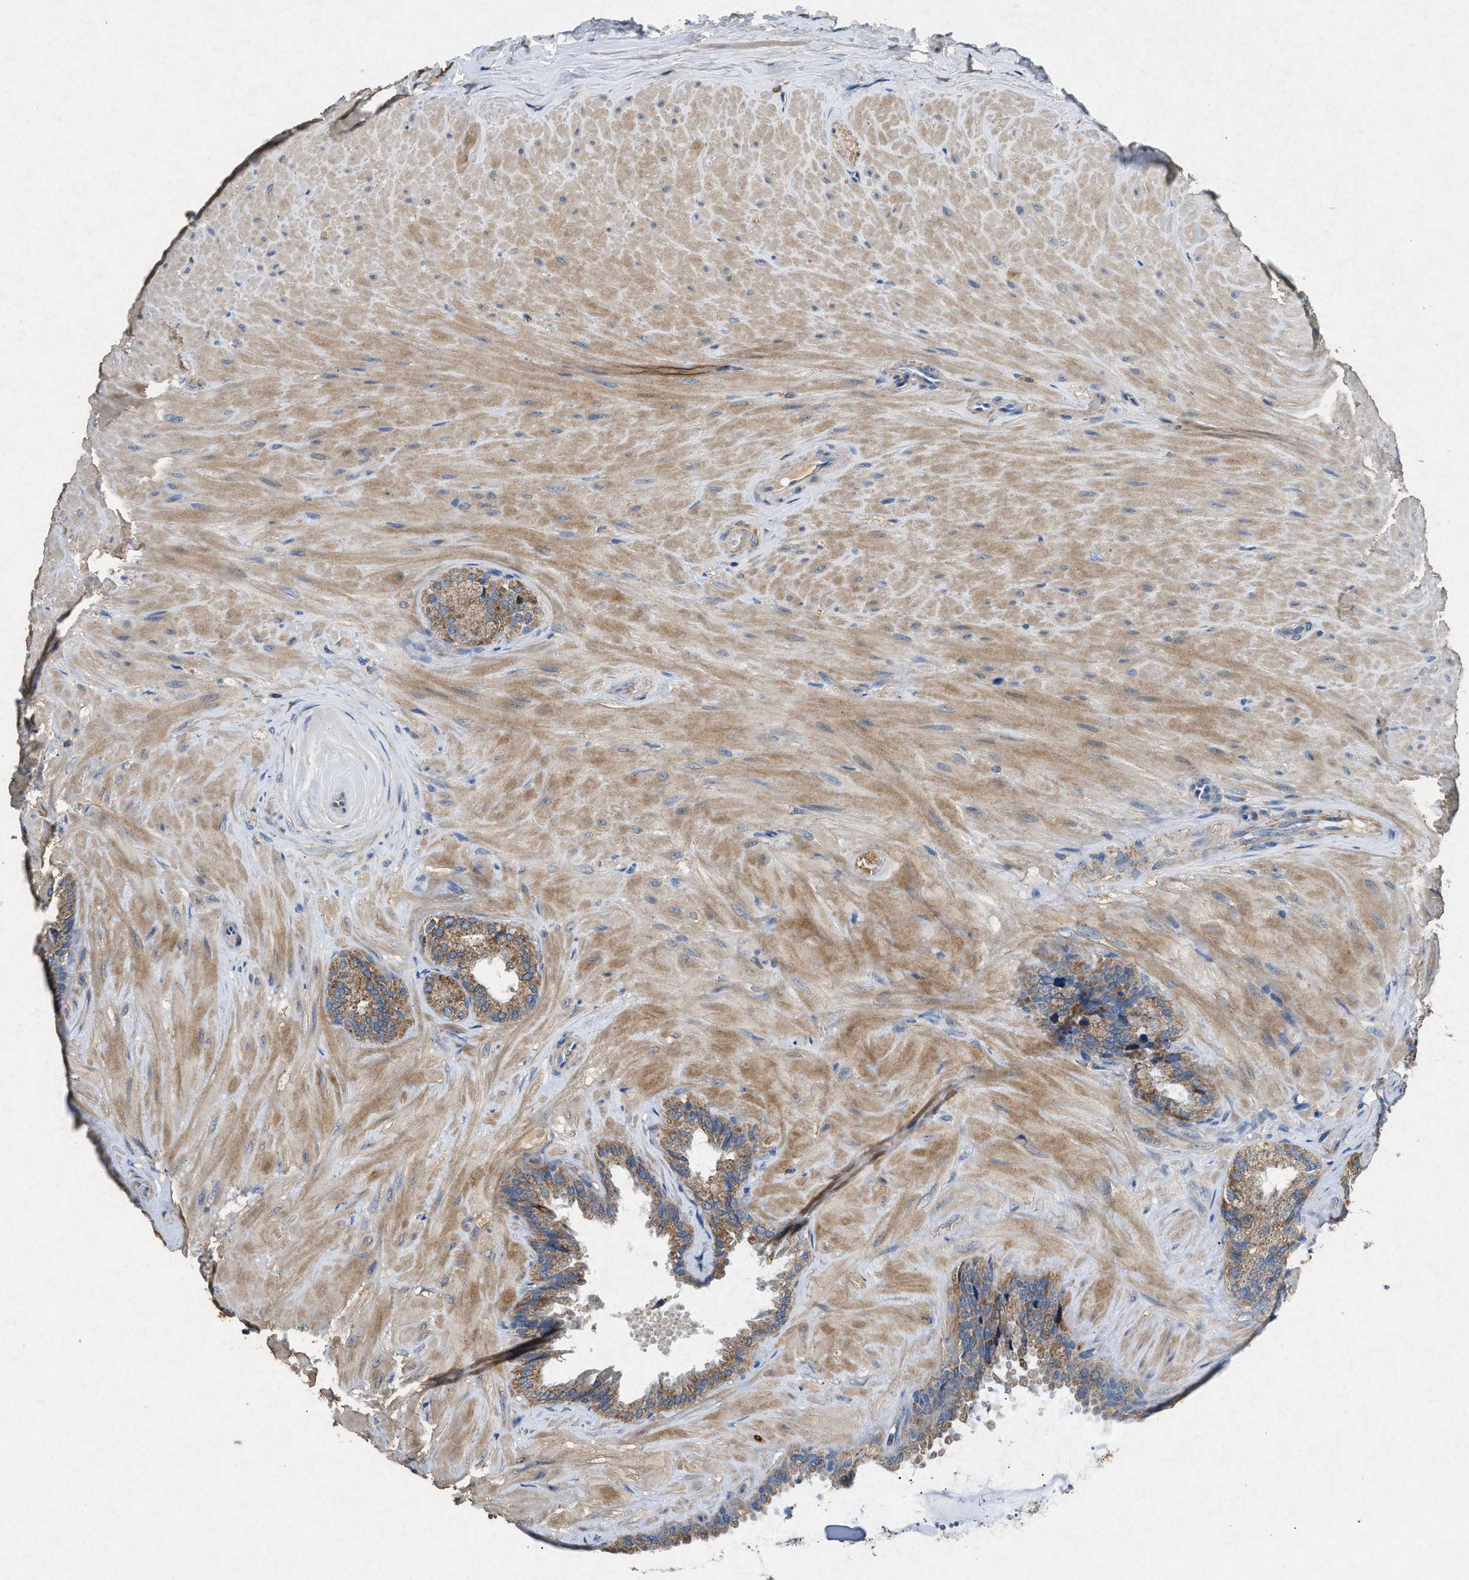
{"staining": {"intensity": "moderate", "quantity": ">75%", "location": "cytoplasmic/membranous"}, "tissue": "seminal vesicle", "cell_type": "Glandular cells", "image_type": "normal", "snomed": [{"axis": "morphology", "description": "Normal tissue, NOS"}, {"axis": "topography", "description": "Seminal veicle"}], "caption": "IHC (DAB (3,3'-diaminobenzidine)) staining of benign human seminal vesicle displays moderate cytoplasmic/membranous protein staining in approximately >75% of glandular cells.", "gene": "CDK15", "patient": {"sex": "male", "age": 46}}